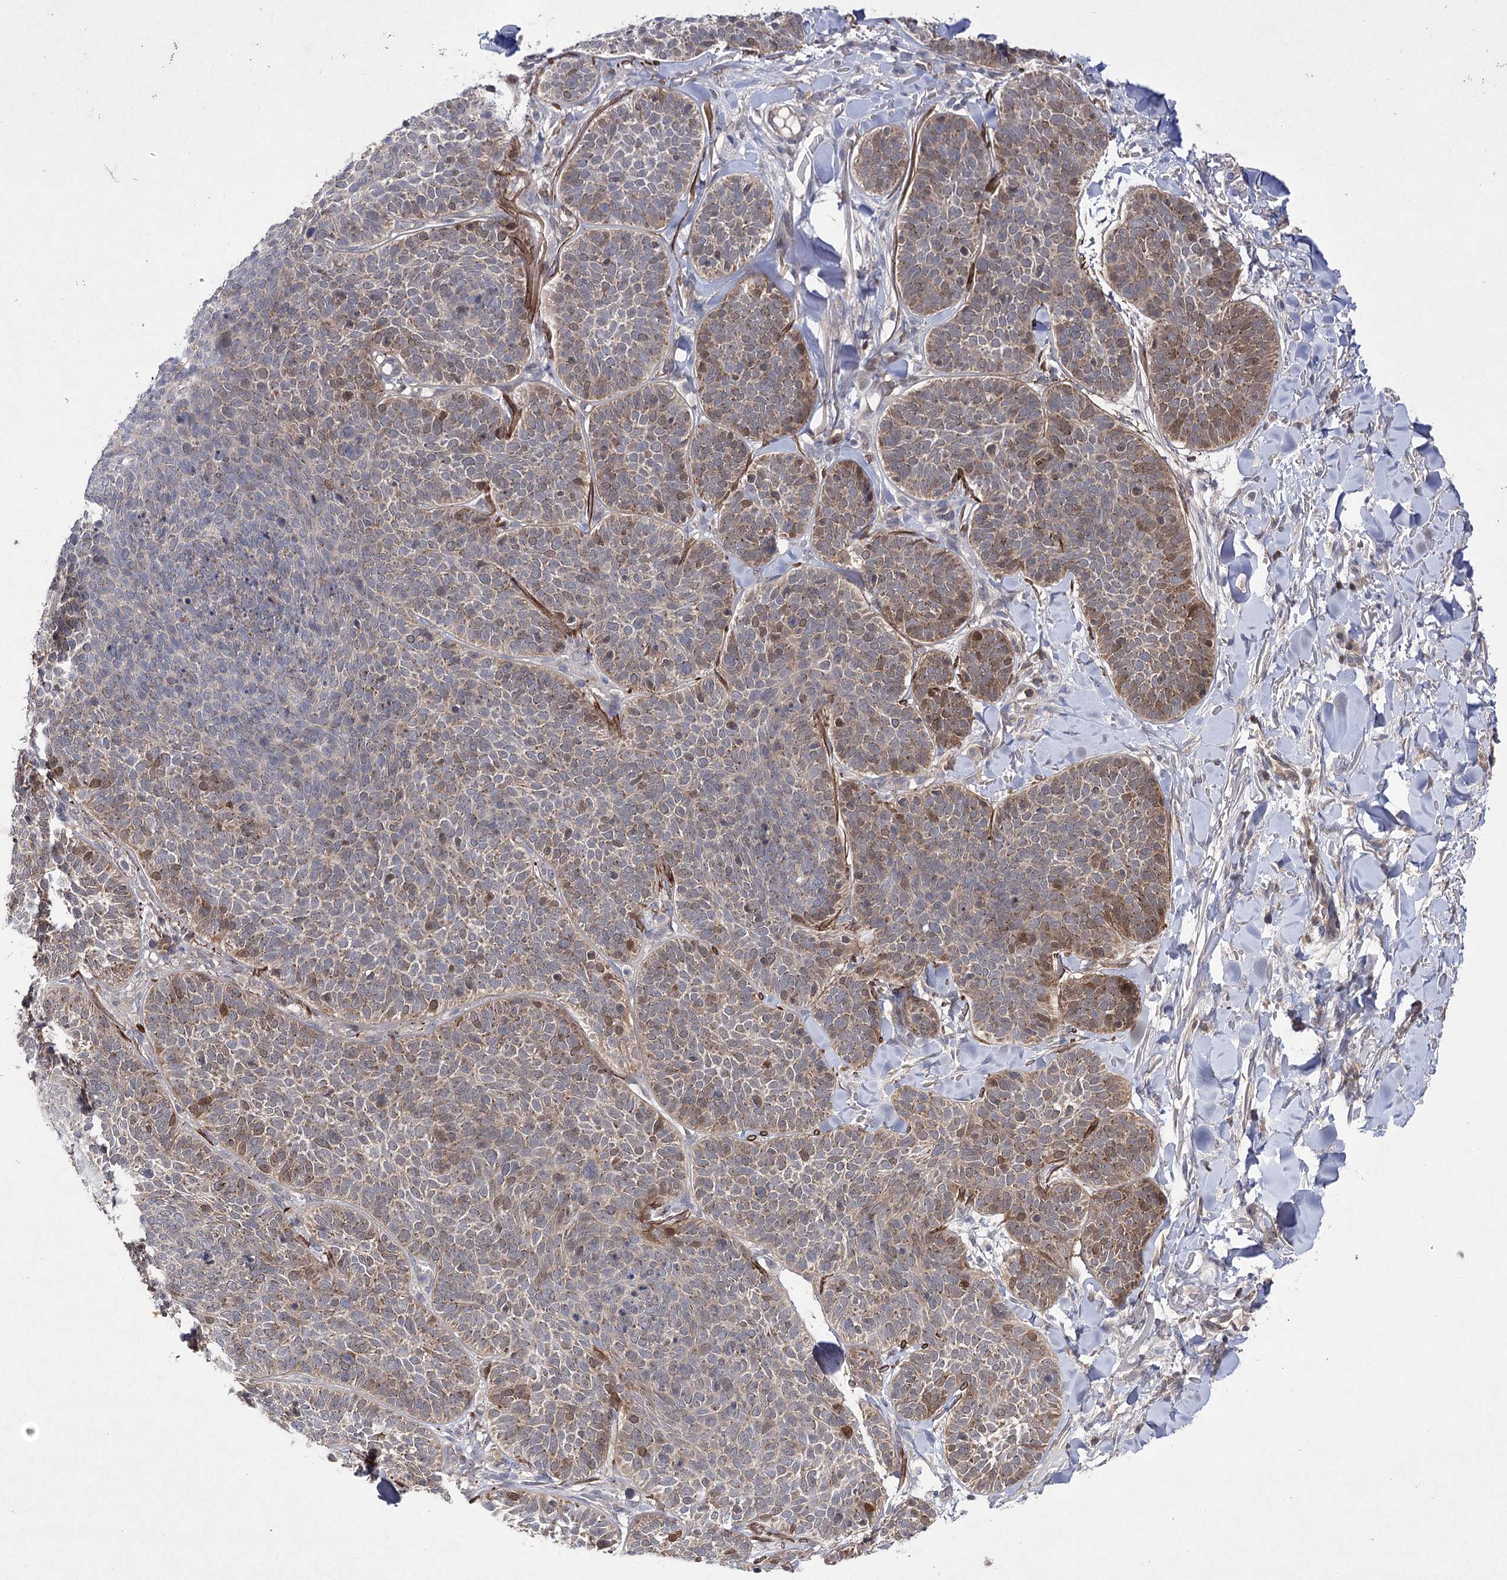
{"staining": {"intensity": "moderate", "quantity": "25%-75%", "location": "cytoplasmic/membranous"}, "tissue": "skin cancer", "cell_type": "Tumor cells", "image_type": "cancer", "snomed": [{"axis": "morphology", "description": "Basal cell carcinoma"}, {"axis": "topography", "description": "Skin"}], "caption": "An image of basal cell carcinoma (skin) stained for a protein displays moderate cytoplasmic/membranous brown staining in tumor cells.", "gene": "BCR", "patient": {"sex": "male", "age": 85}}